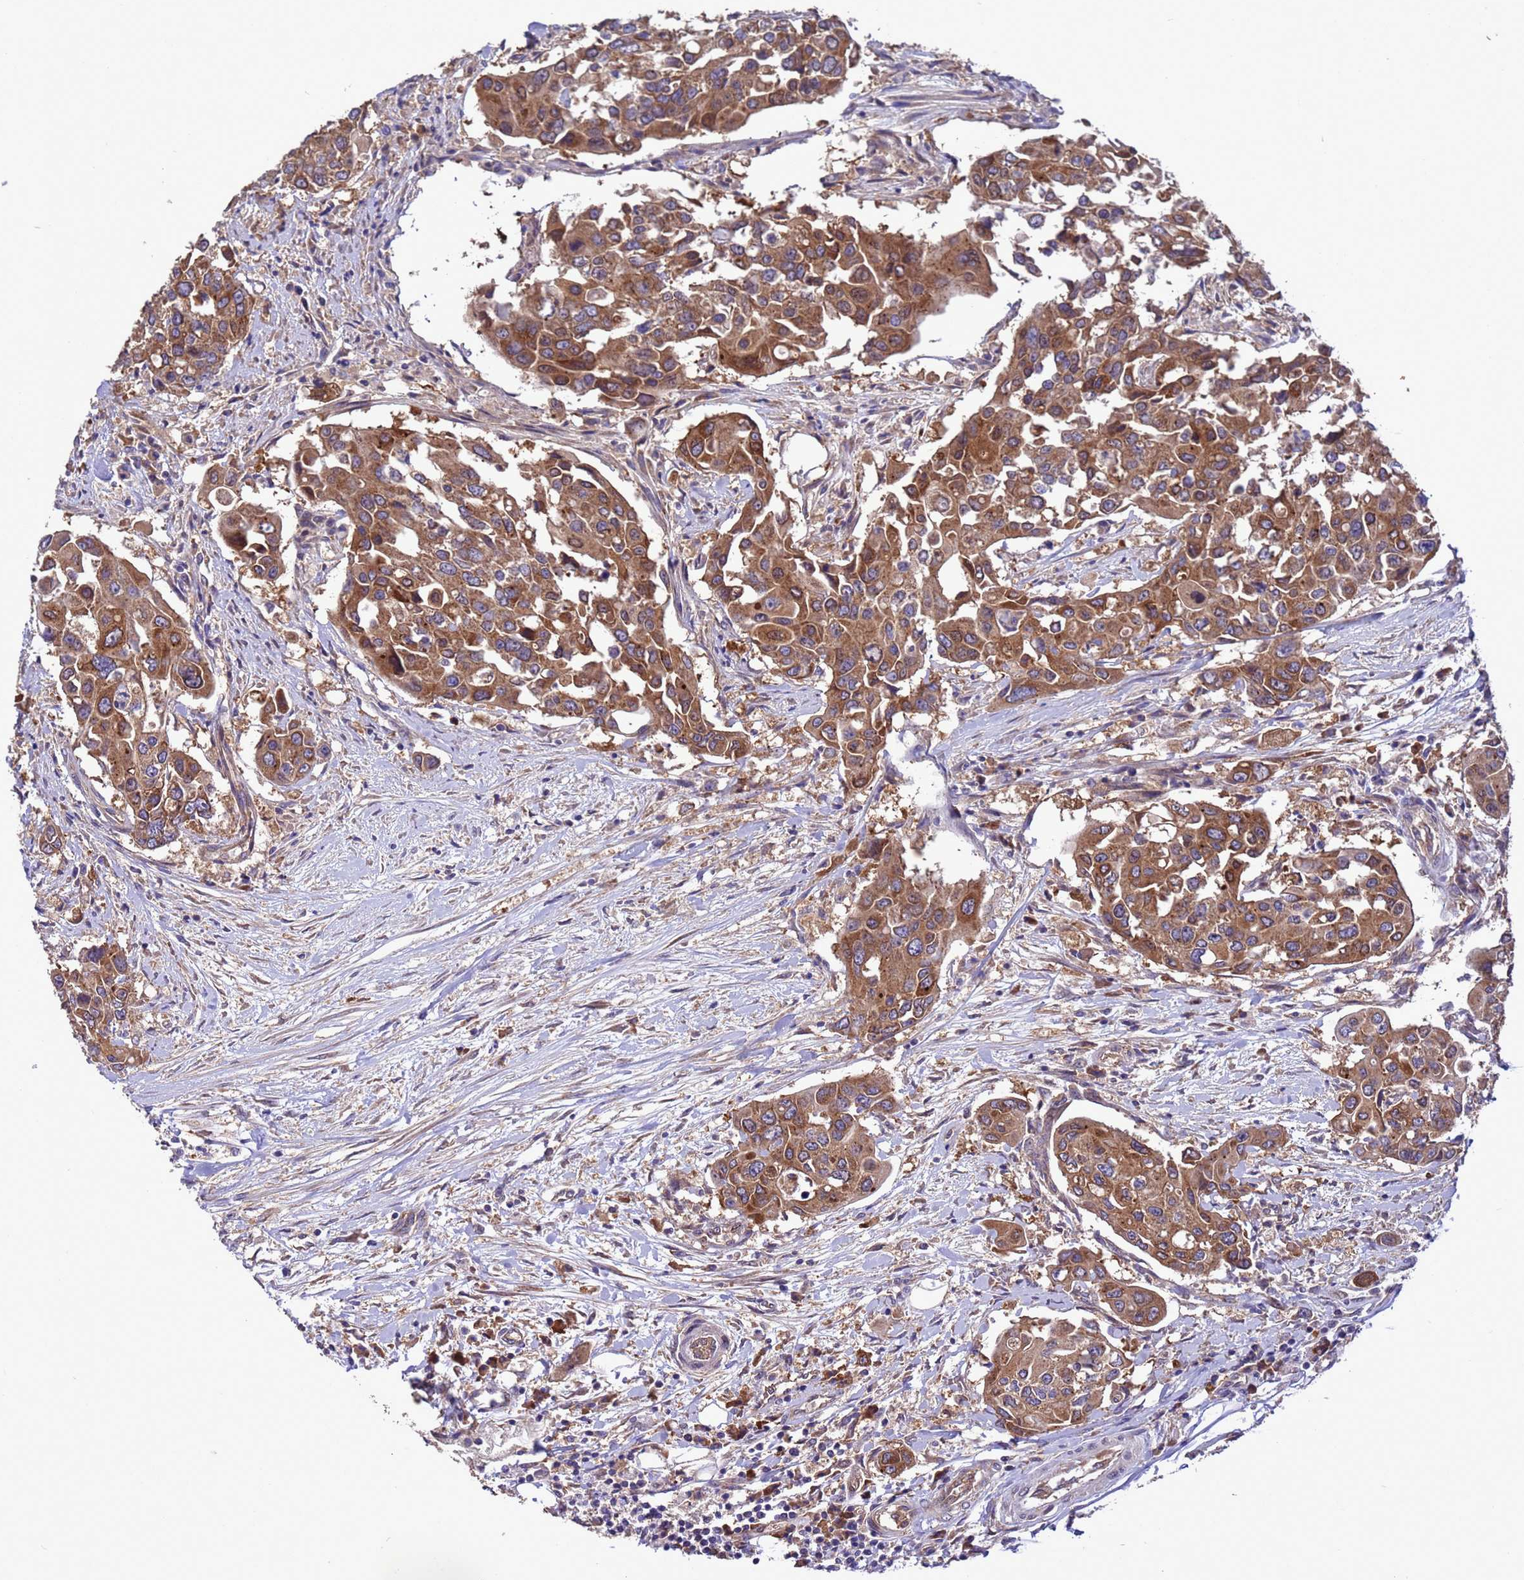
{"staining": {"intensity": "strong", "quantity": ">75%", "location": "cytoplasmic/membranous"}, "tissue": "colorectal cancer", "cell_type": "Tumor cells", "image_type": "cancer", "snomed": [{"axis": "morphology", "description": "Adenocarcinoma, NOS"}, {"axis": "topography", "description": "Colon"}], "caption": "This is a photomicrograph of IHC staining of adenocarcinoma (colorectal), which shows strong staining in the cytoplasmic/membranous of tumor cells.", "gene": "ARHGAP12", "patient": {"sex": "male", "age": 77}}